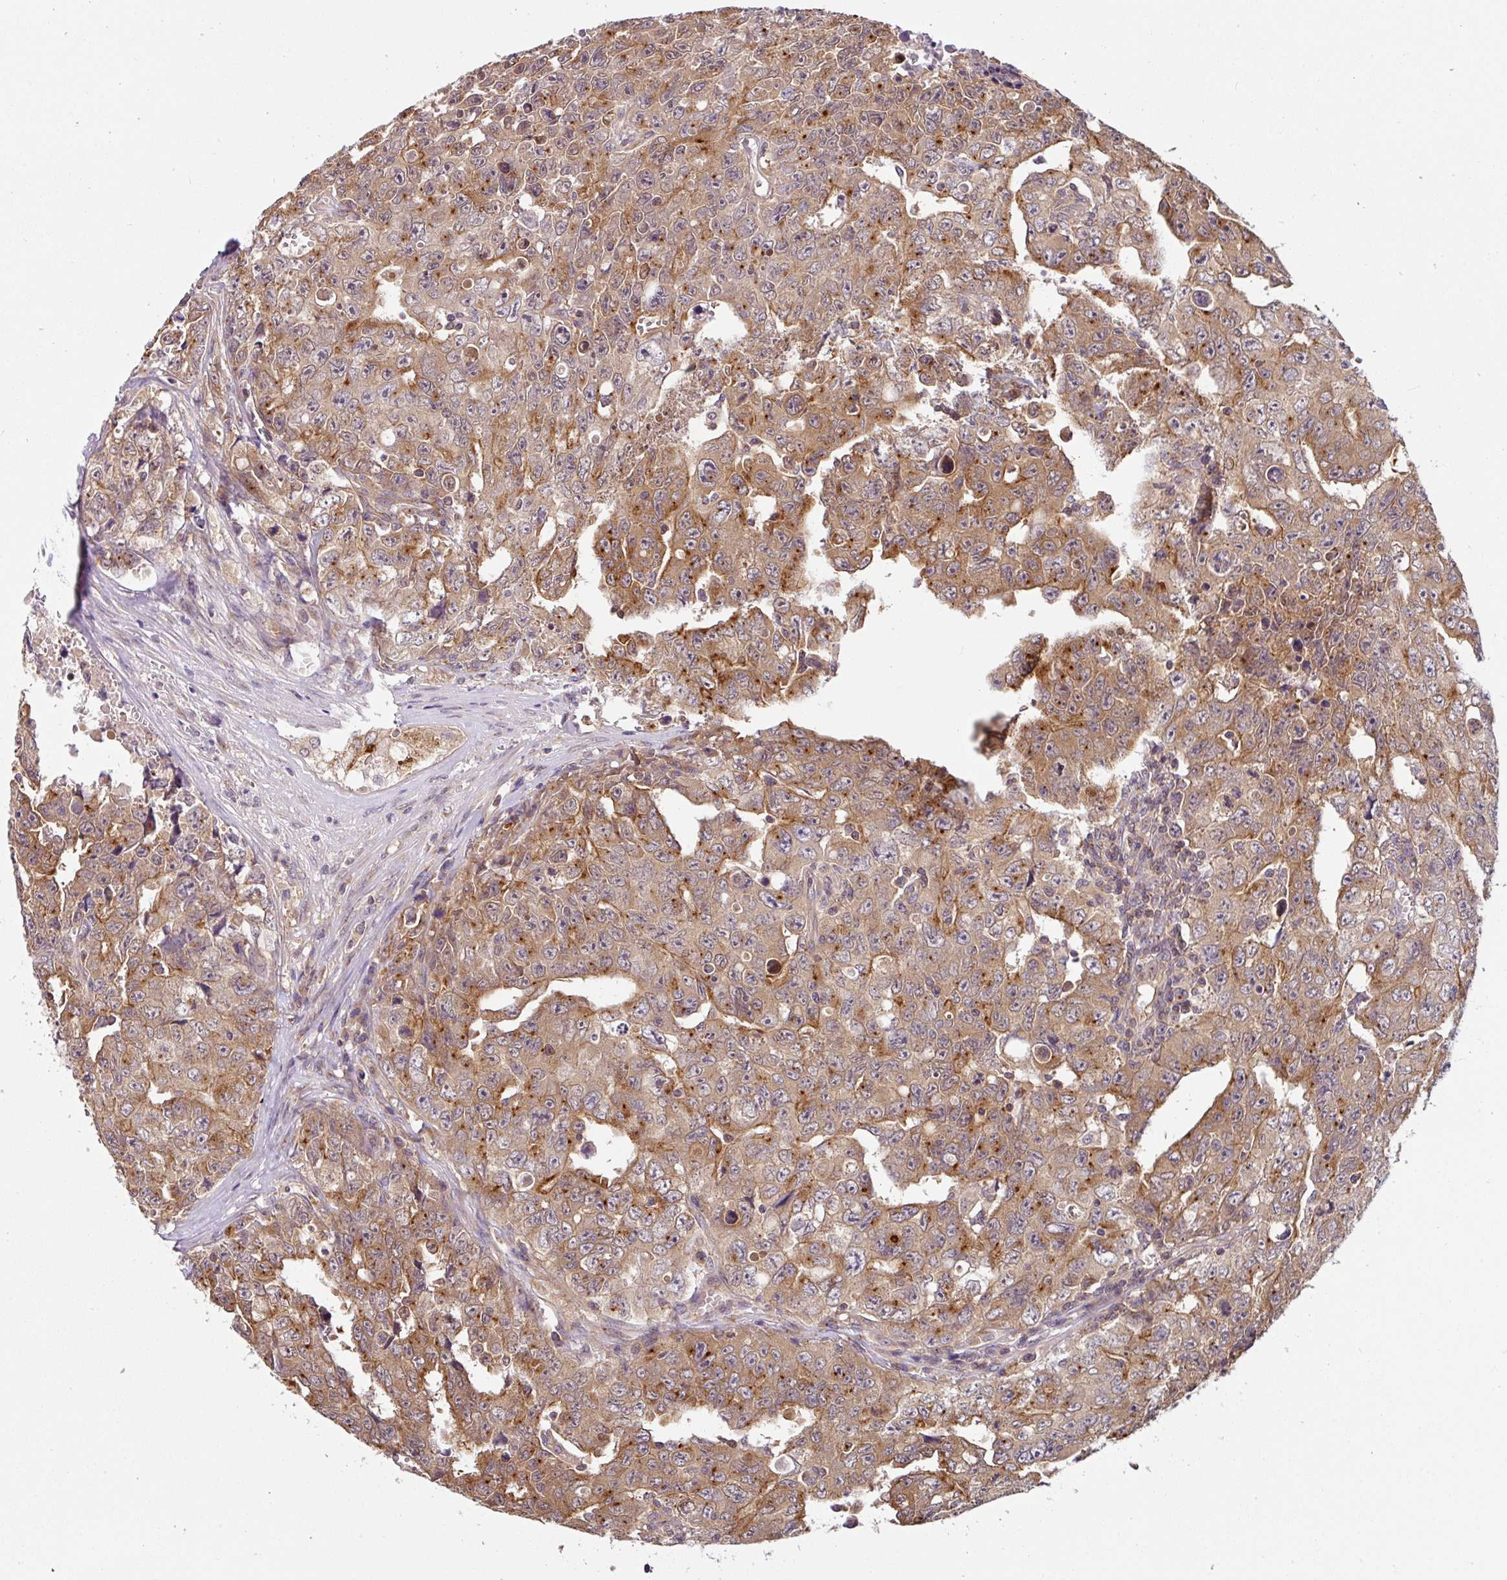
{"staining": {"intensity": "moderate", "quantity": "25%-75%", "location": "cytoplasmic/membranous"}, "tissue": "testis cancer", "cell_type": "Tumor cells", "image_type": "cancer", "snomed": [{"axis": "morphology", "description": "Carcinoma, Embryonal, NOS"}, {"axis": "topography", "description": "Testis"}], "caption": "Testis embryonal carcinoma was stained to show a protein in brown. There is medium levels of moderate cytoplasmic/membranous positivity in approximately 25%-75% of tumor cells.", "gene": "SHB", "patient": {"sex": "male", "age": 24}}